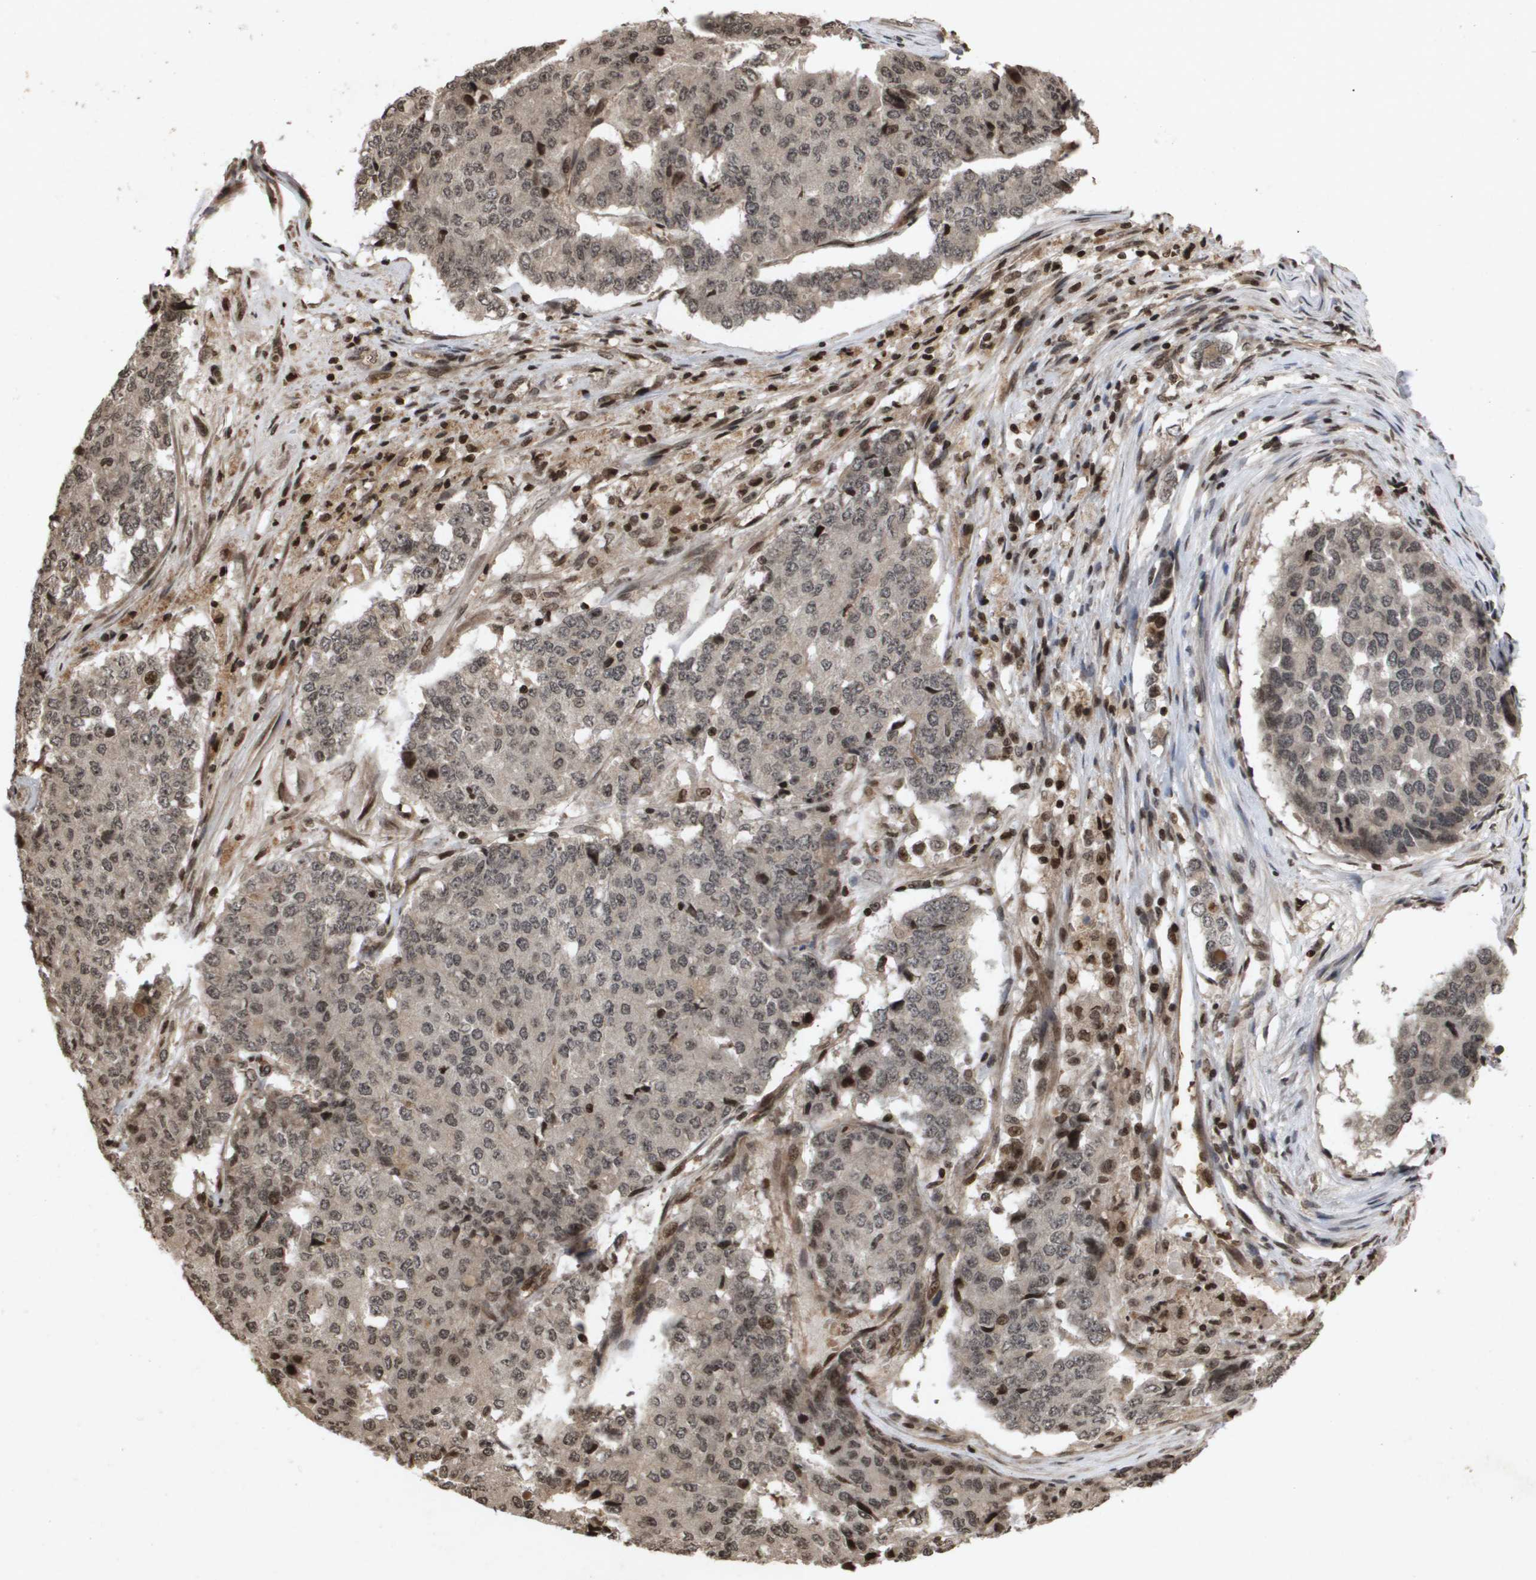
{"staining": {"intensity": "weak", "quantity": ">75%", "location": "cytoplasmic/membranous"}, "tissue": "pancreatic cancer", "cell_type": "Tumor cells", "image_type": "cancer", "snomed": [{"axis": "morphology", "description": "Adenocarcinoma, NOS"}, {"axis": "topography", "description": "Pancreas"}], "caption": "Human adenocarcinoma (pancreatic) stained with a brown dye reveals weak cytoplasmic/membranous positive positivity in about >75% of tumor cells.", "gene": "HSPA6", "patient": {"sex": "male", "age": 50}}